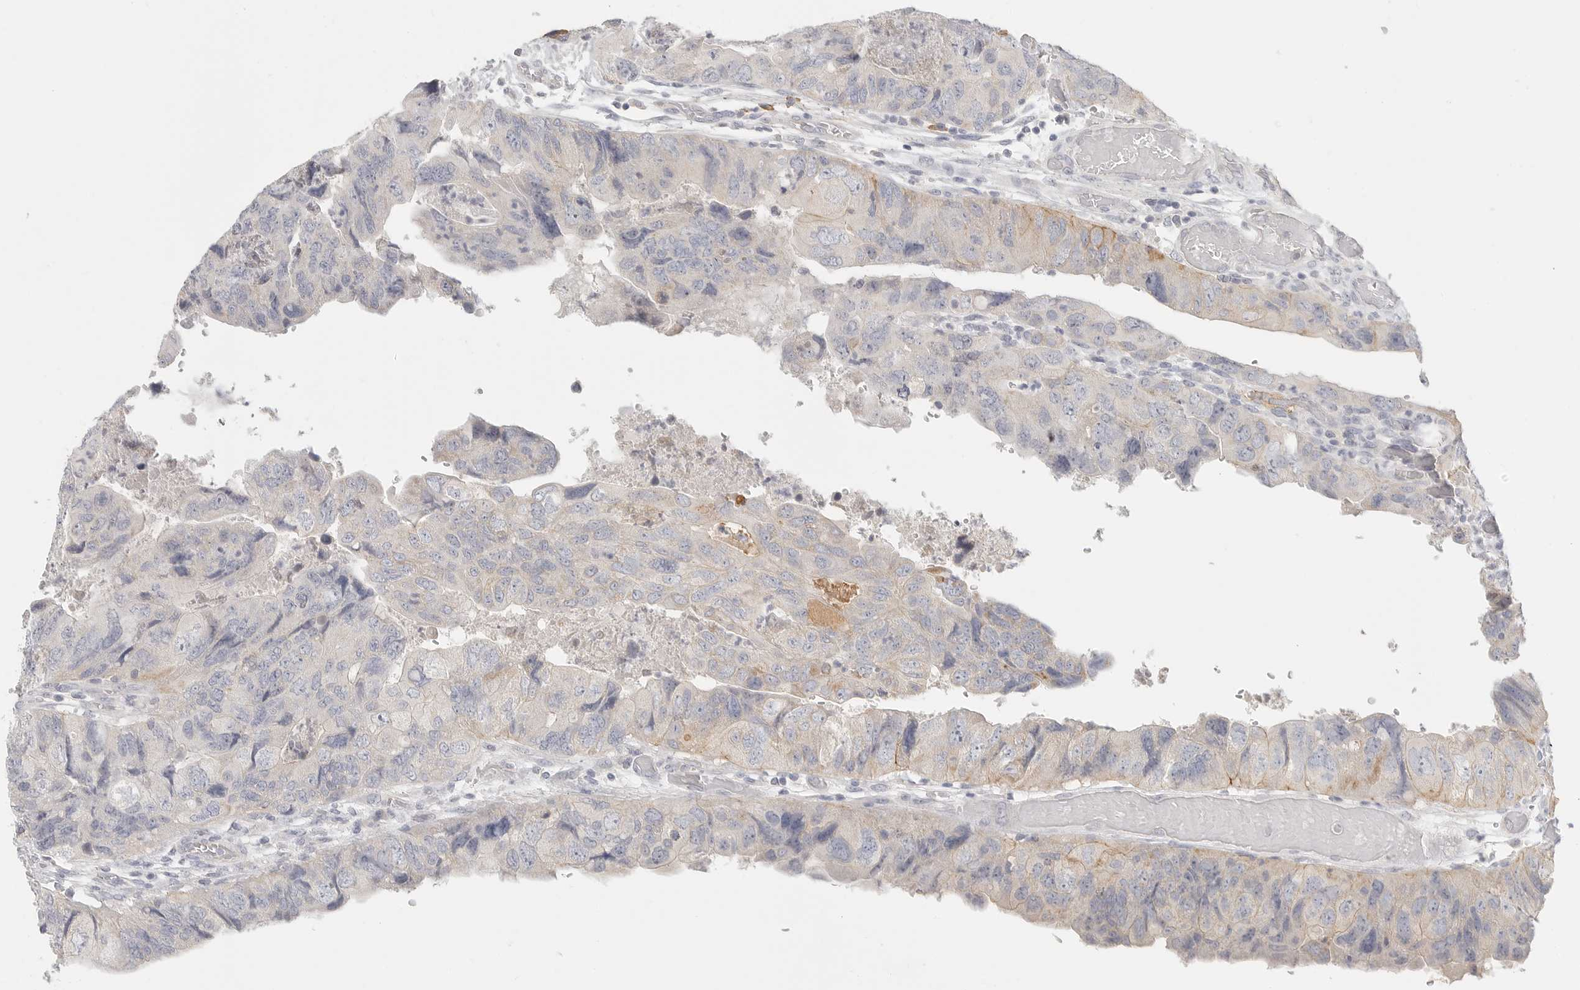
{"staining": {"intensity": "negative", "quantity": "none", "location": "none"}, "tissue": "colorectal cancer", "cell_type": "Tumor cells", "image_type": "cancer", "snomed": [{"axis": "morphology", "description": "Adenocarcinoma, NOS"}, {"axis": "topography", "description": "Rectum"}], "caption": "Tumor cells are negative for protein expression in human colorectal cancer (adenocarcinoma). (DAB (3,3'-diaminobenzidine) IHC, high magnification).", "gene": "SLC25A36", "patient": {"sex": "male", "age": 63}}